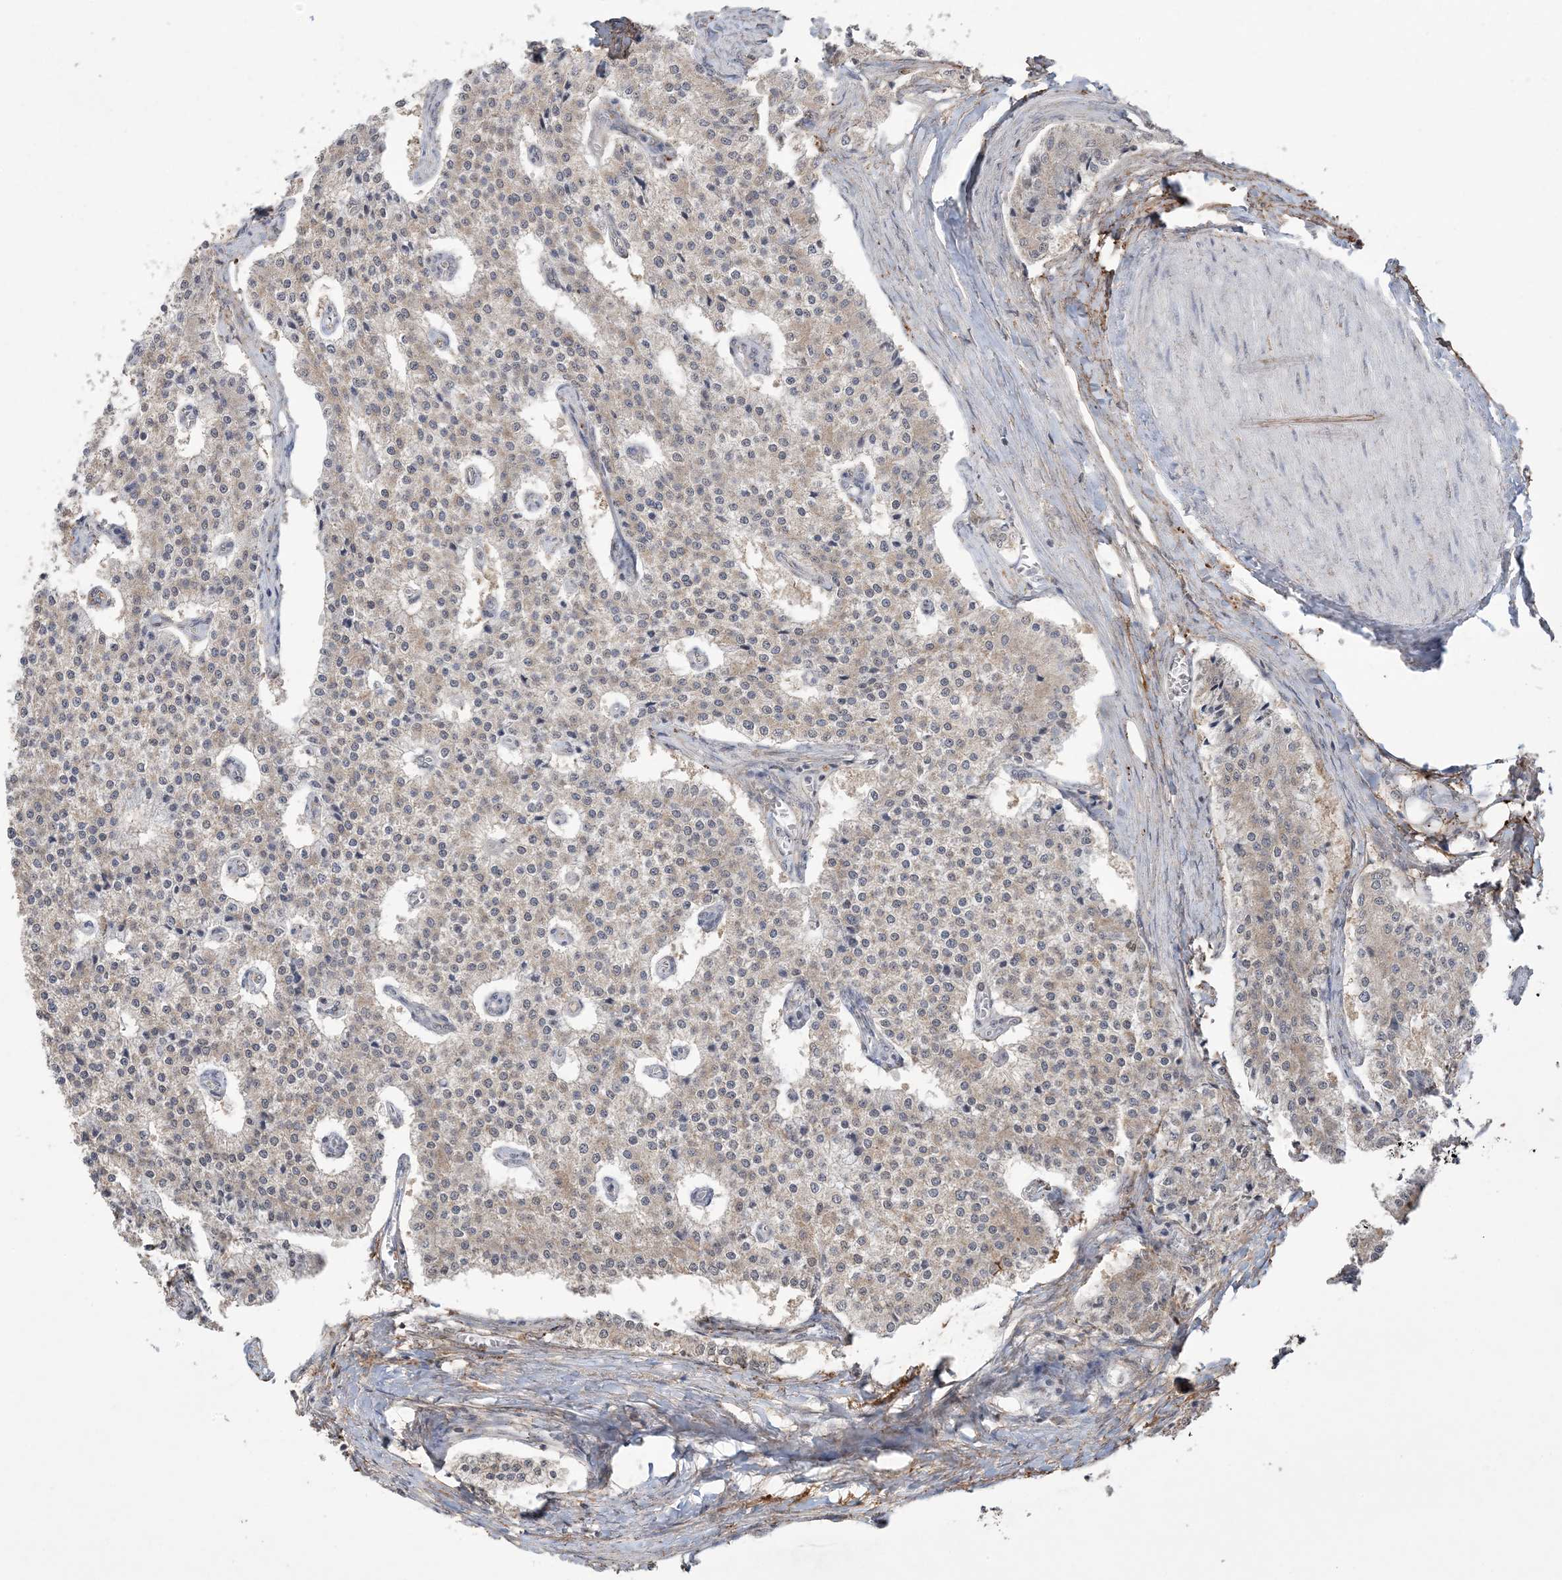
{"staining": {"intensity": "weak", "quantity": "25%-75%", "location": "cytoplasmic/membranous"}, "tissue": "carcinoid", "cell_type": "Tumor cells", "image_type": "cancer", "snomed": [{"axis": "morphology", "description": "Carcinoid, malignant, NOS"}, {"axis": "topography", "description": "Colon"}], "caption": "Protein expression analysis of human malignant carcinoid reveals weak cytoplasmic/membranous positivity in approximately 25%-75% of tumor cells.", "gene": "XRN1", "patient": {"sex": "female", "age": 52}}